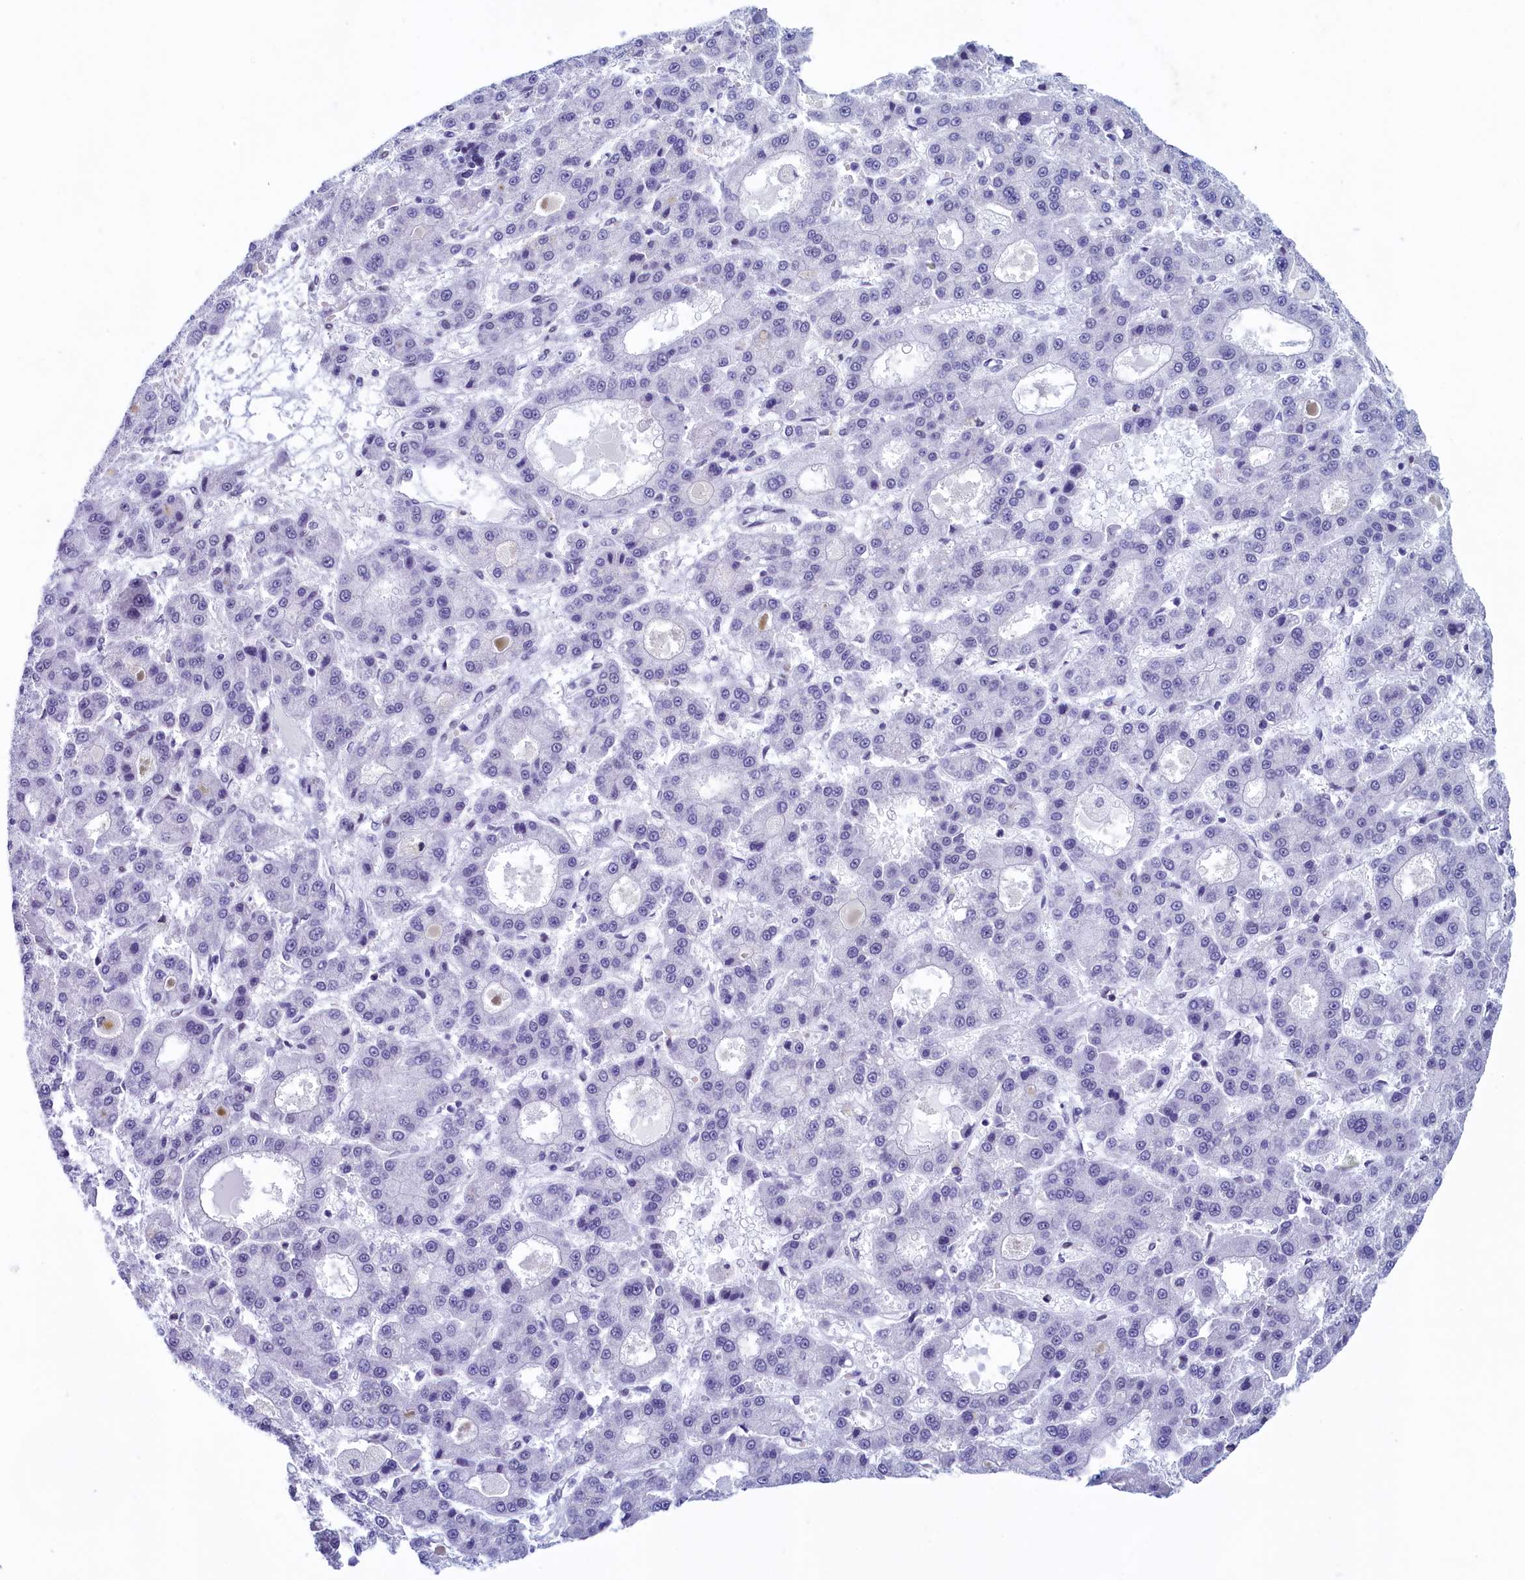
{"staining": {"intensity": "negative", "quantity": "none", "location": "none"}, "tissue": "liver cancer", "cell_type": "Tumor cells", "image_type": "cancer", "snomed": [{"axis": "morphology", "description": "Carcinoma, Hepatocellular, NOS"}, {"axis": "topography", "description": "Liver"}], "caption": "Liver cancer (hepatocellular carcinoma) was stained to show a protein in brown. There is no significant positivity in tumor cells. The staining was performed using DAB (3,3'-diaminobenzidine) to visualize the protein expression in brown, while the nuclei were stained in blue with hematoxylin (Magnification: 20x).", "gene": "SUGP2", "patient": {"sex": "male", "age": 70}}